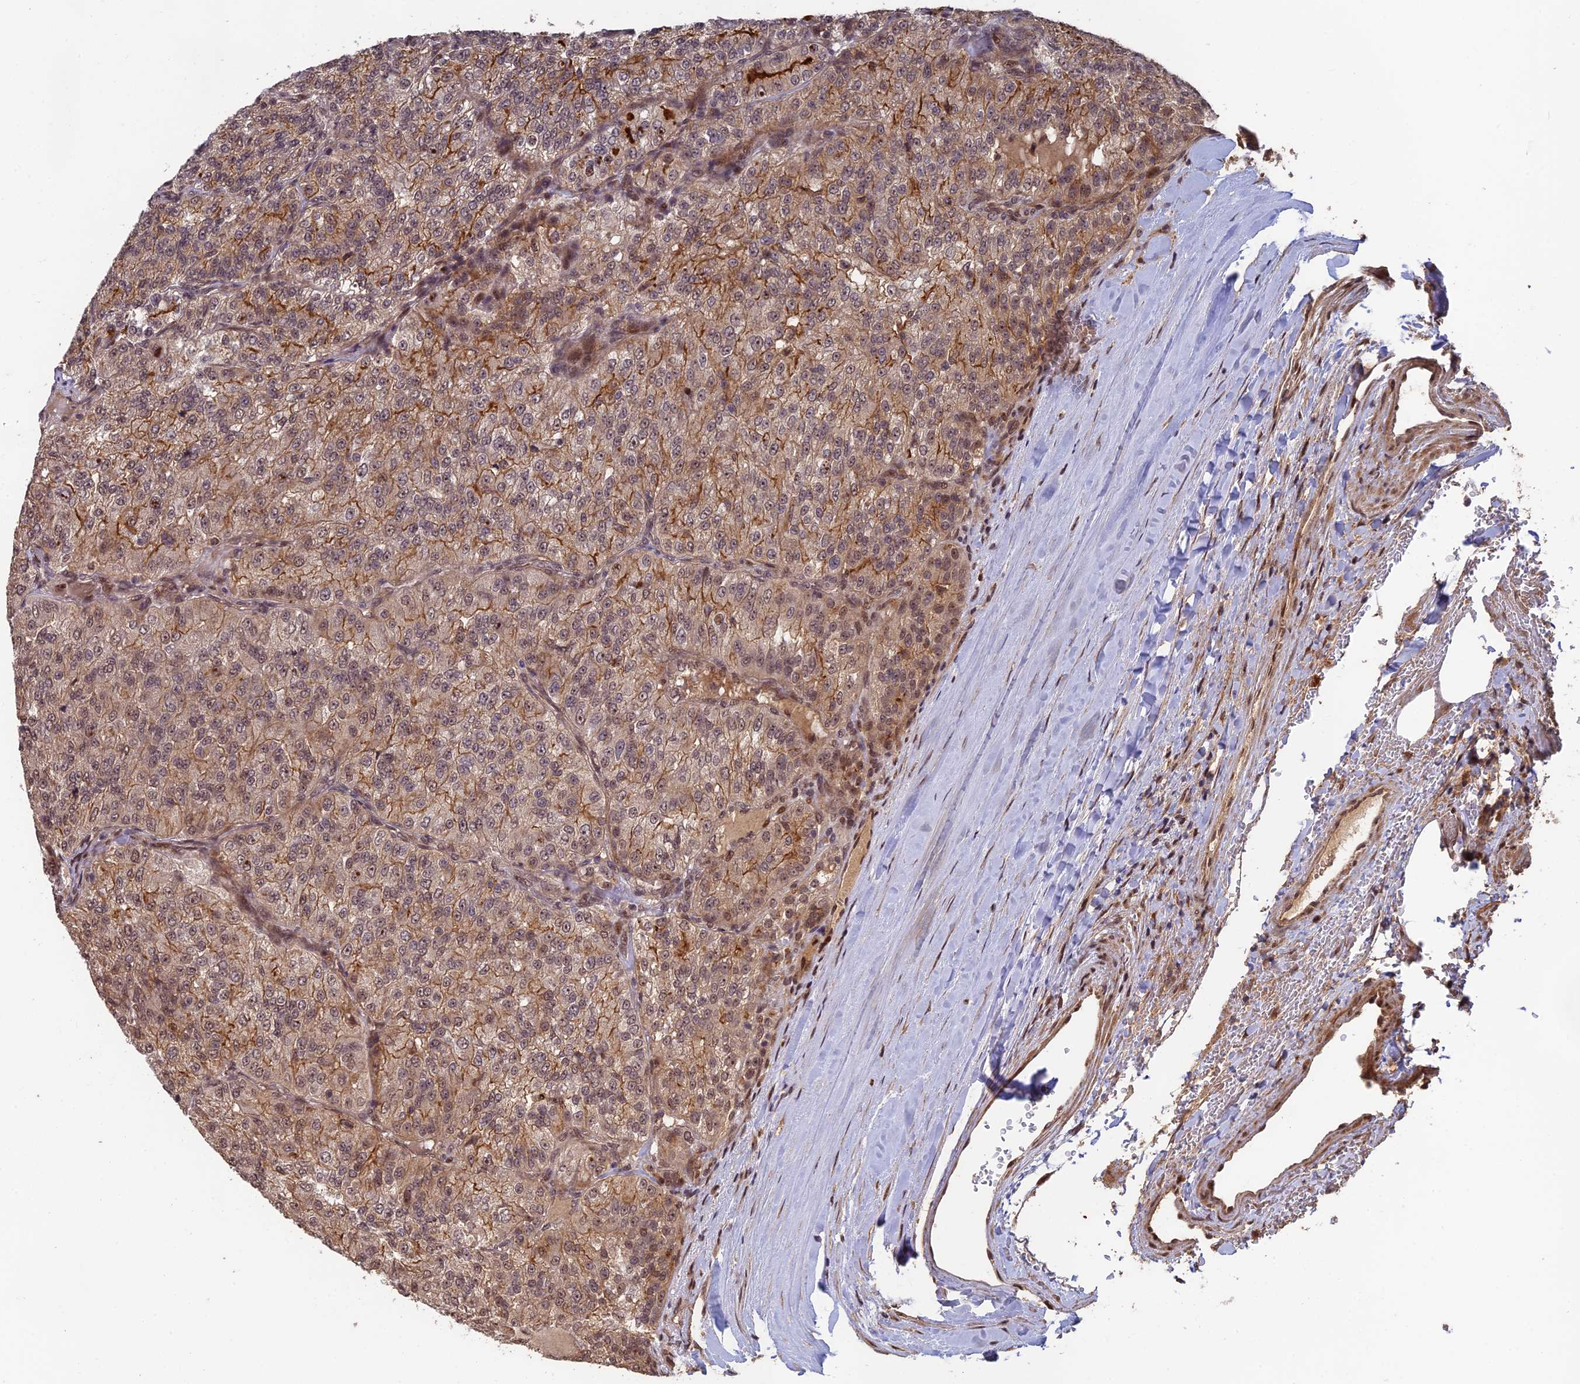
{"staining": {"intensity": "moderate", "quantity": ">75%", "location": "cytoplasmic/membranous,nuclear"}, "tissue": "renal cancer", "cell_type": "Tumor cells", "image_type": "cancer", "snomed": [{"axis": "morphology", "description": "Adenocarcinoma, NOS"}, {"axis": "topography", "description": "Kidney"}], "caption": "Protein expression analysis of human renal adenocarcinoma reveals moderate cytoplasmic/membranous and nuclear expression in approximately >75% of tumor cells.", "gene": "OSBPL1A", "patient": {"sex": "female", "age": 63}}